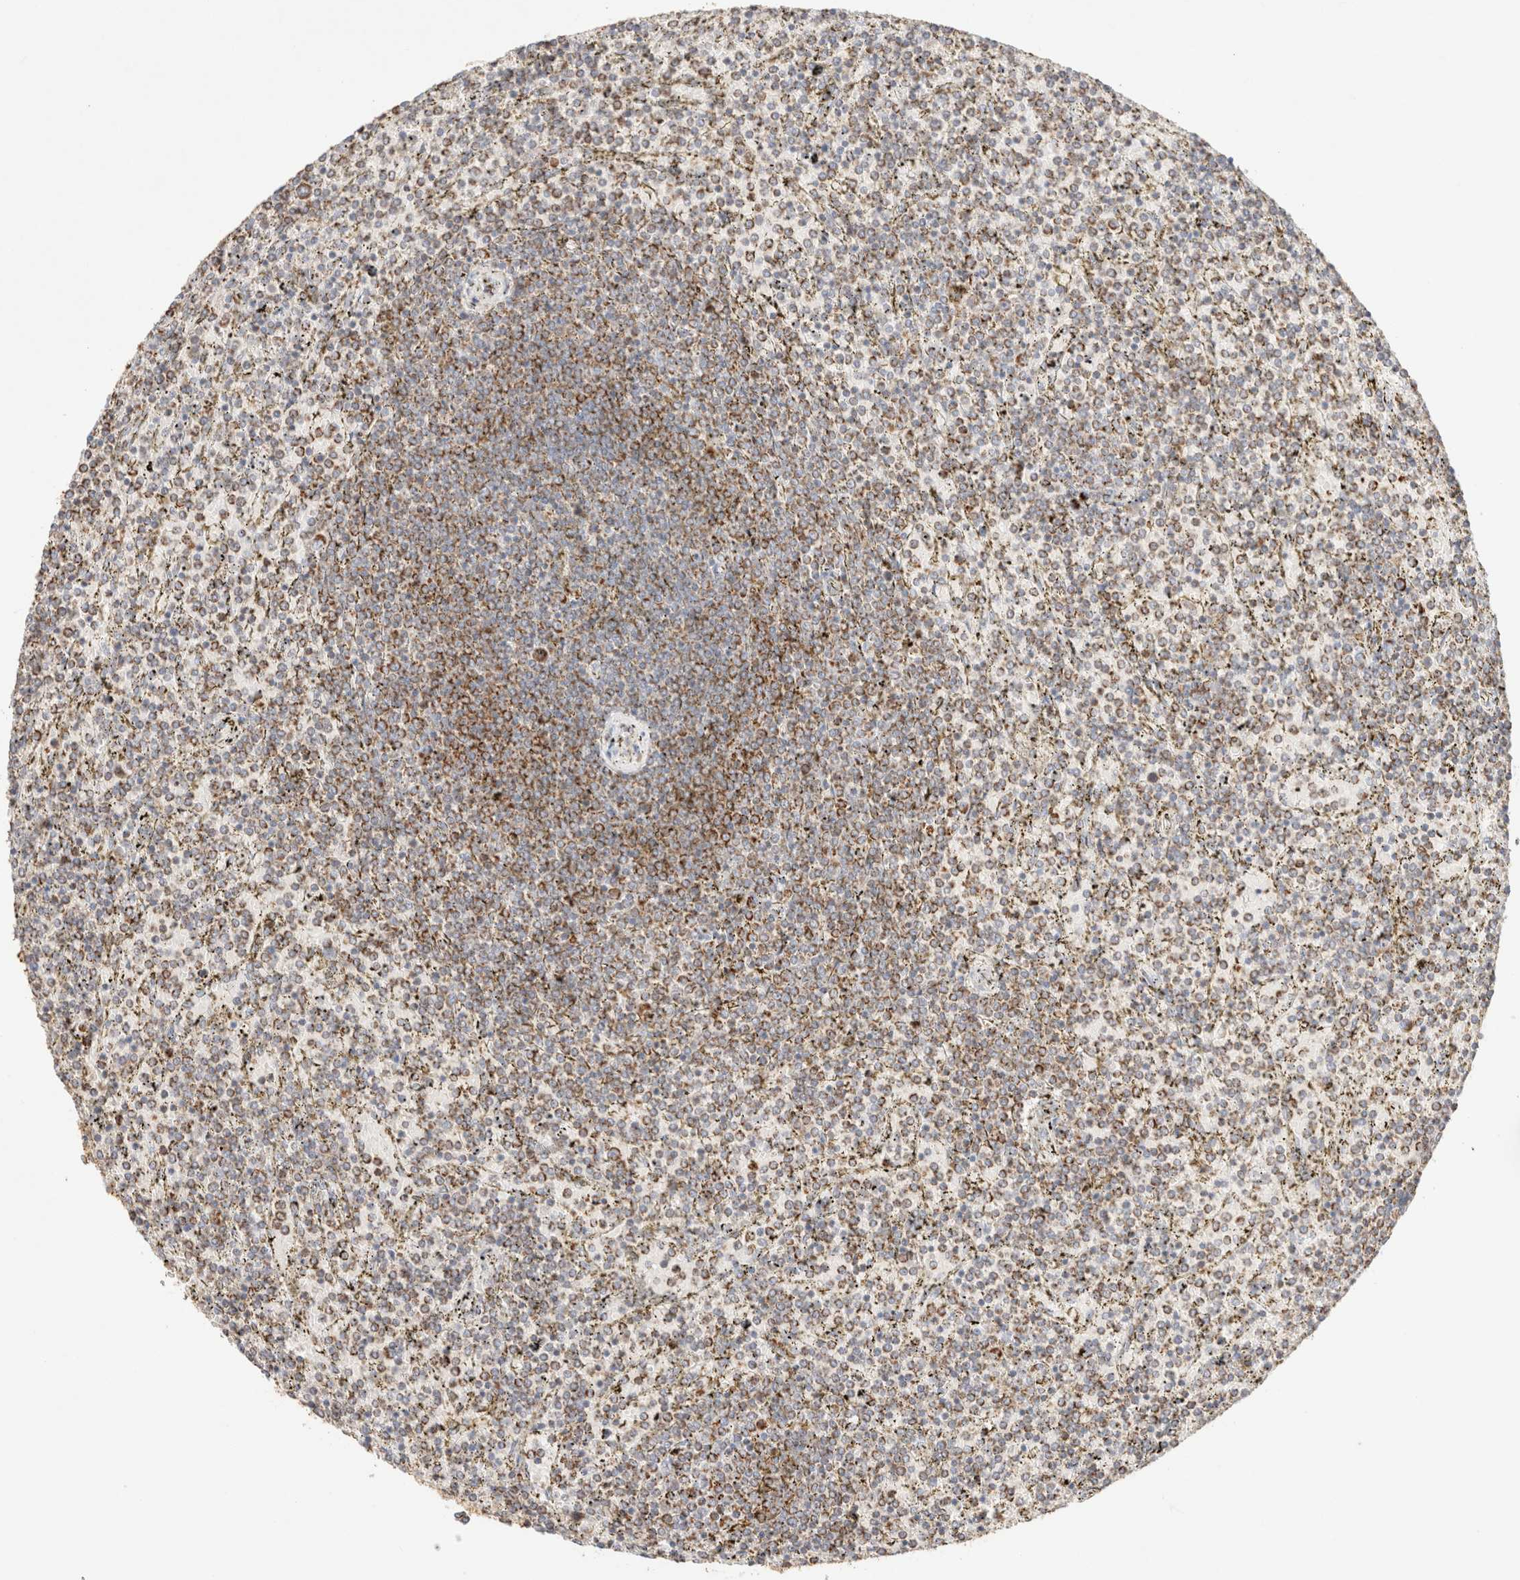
{"staining": {"intensity": "moderate", "quantity": ">75%", "location": "cytoplasmic/membranous"}, "tissue": "lymphoma", "cell_type": "Tumor cells", "image_type": "cancer", "snomed": [{"axis": "morphology", "description": "Malignant lymphoma, non-Hodgkin's type, Low grade"}, {"axis": "topography", "description": "Spleen"}], "caption": "Protein analysis of malignant lymphoma, non-Hodgkin's type (low-grade) tissue reveals moderate cytoplasmic/membranous staining in approximately >75% of tumor cells. (Stains: DAB (3,3'-diaminobenzidine) in brown, nuclei in blue, Microscopy: brightfield microscopy at high magnification).", "gene": "PHB2", "patient": {"sex": "female", "age": 77}}